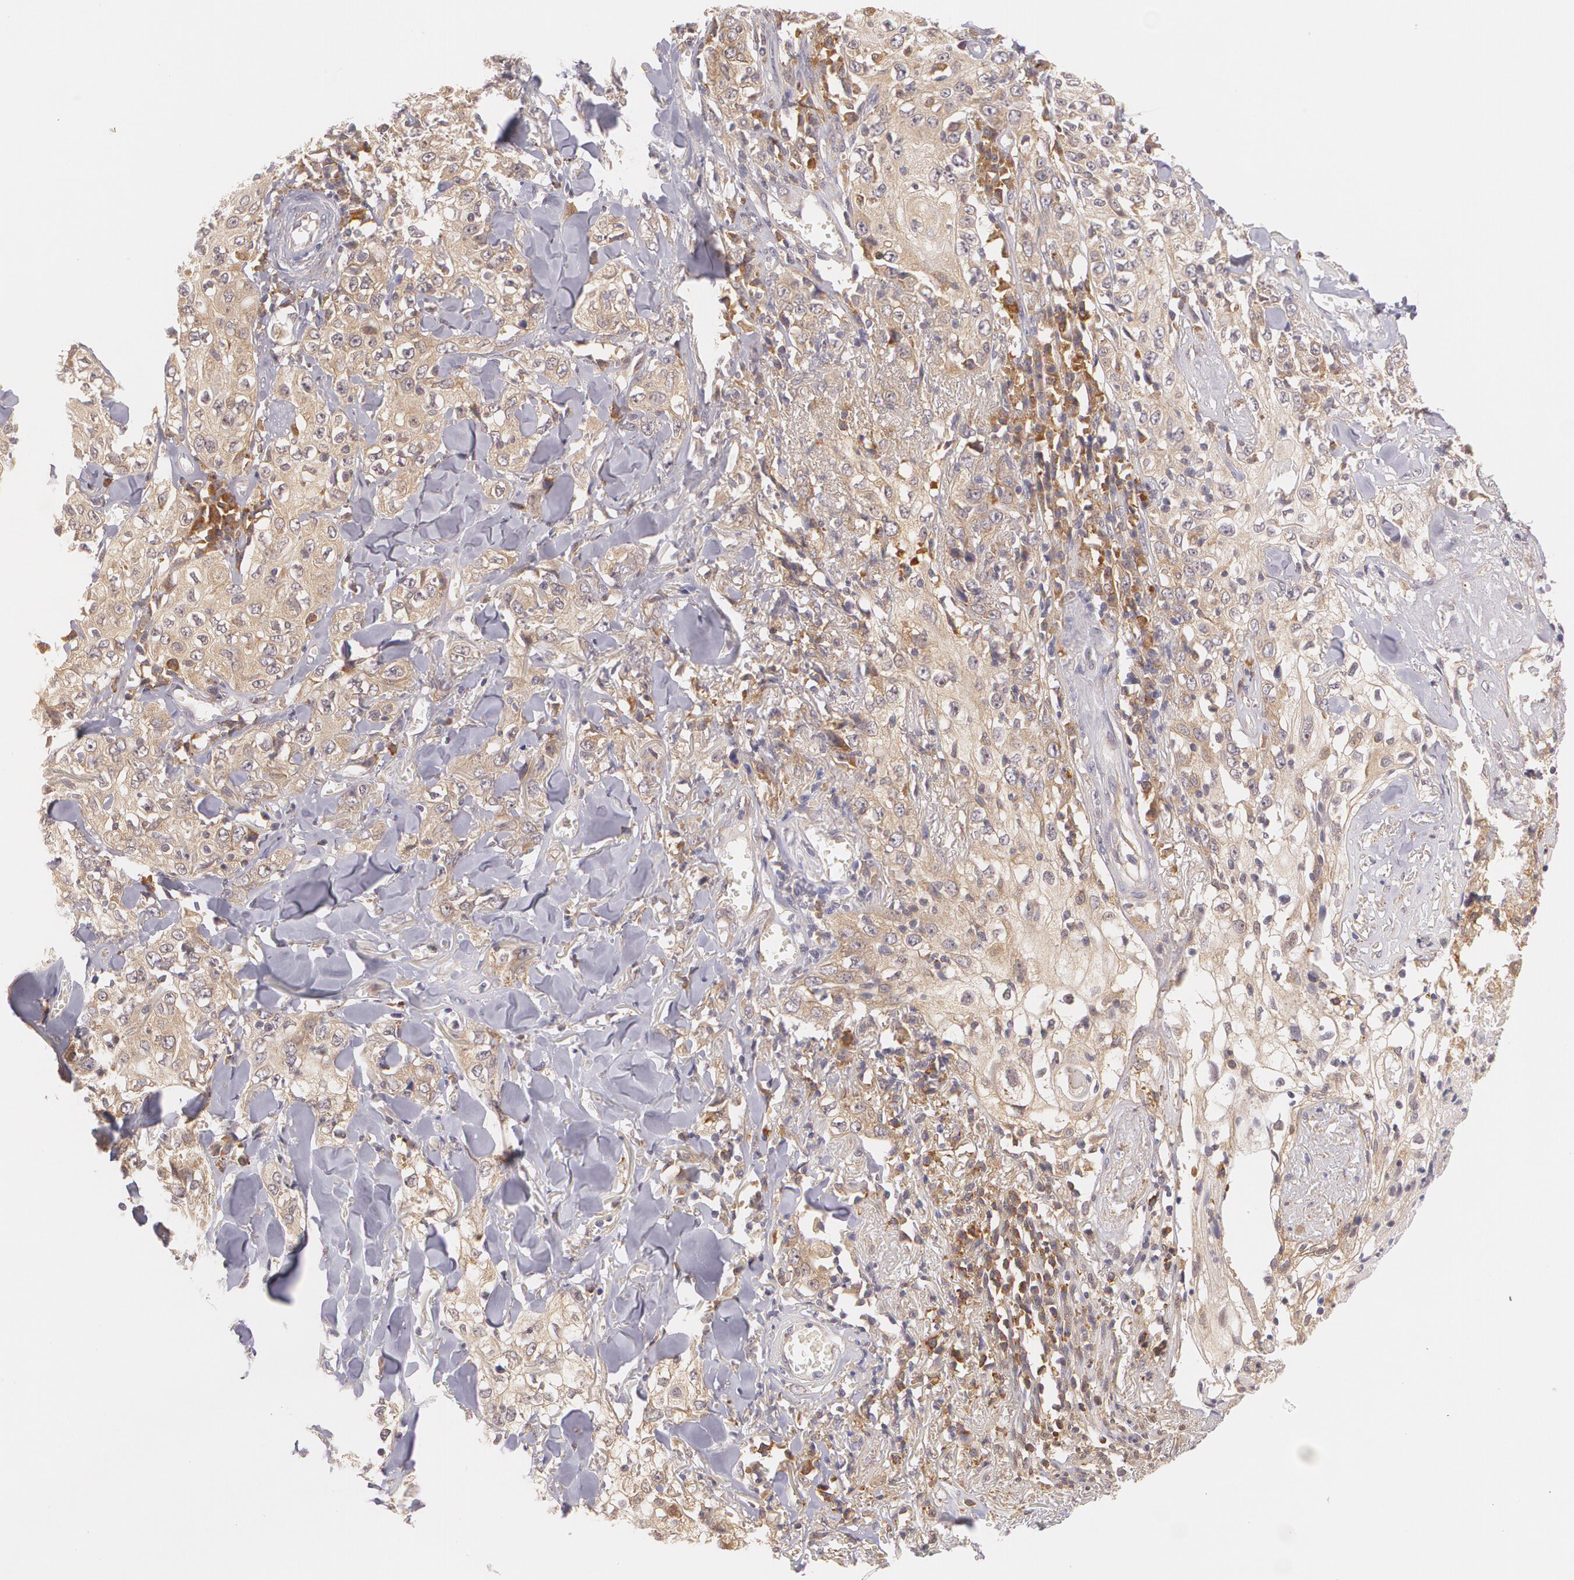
{"staining": {"intensity": "moderate", "quantity": ">75%", "location": "cytoplasmic/membranous"}, "tissue": "skin cancer", "cell_type": "Tumor cells", "image_type": "cancer", "snomed": [{"axis": "morphology", "description": "Squamous cell carcinoma, NOS"}, {"axis": "topography", "description": "Skin"}], "caption": "An immunohistochemistry (IHC) image of tumor tissue is shown. Protein staining in brown shows moderate cytoplasmic/membranous positivity in skin cancer (squamous cell carcinoma) within tumor cells. (IHC, brightfield microscopy, high magnification).", "gene": "CCL17", "patient": {"sex": "male", "age": 65}}